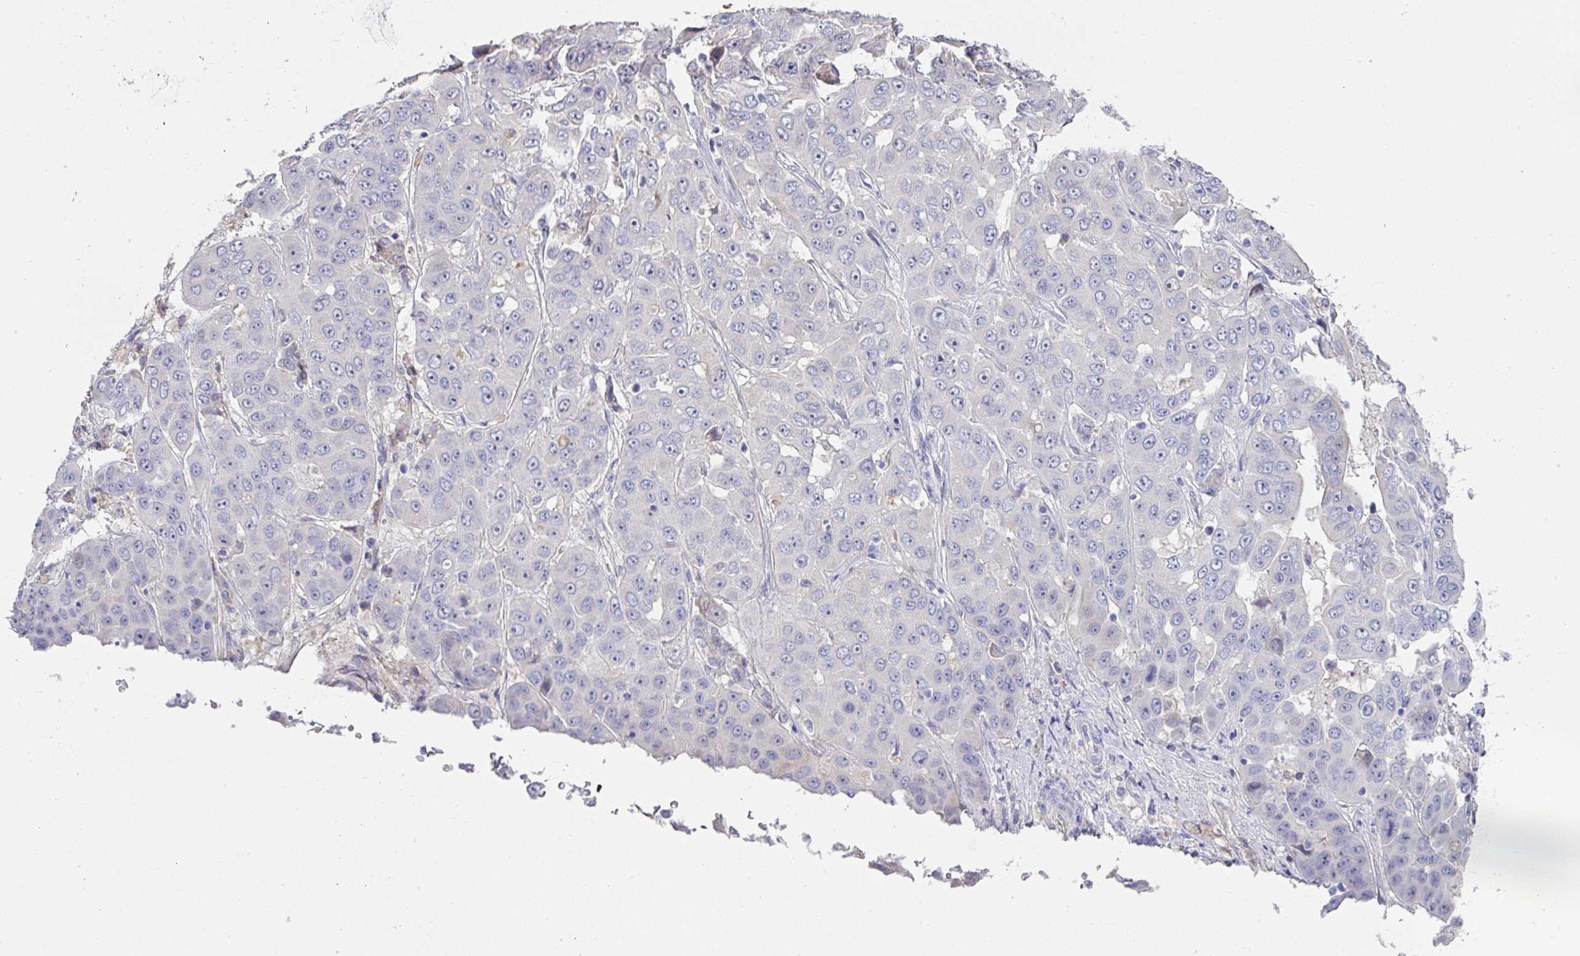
{"staining": {"intensity": "negative", "quantity": "none", "location": "none"}, "tissue": "liver cancer", "cell_type": "Tumor cells", "image_type": "cancer", "snomed": [{"axis": "morphology", "description": "Cholangiocarcinoma"}, {"axis": "topography", "description": "Liver"}], "caption": "An IHC histopathology image of cholangiocarcinoma (liver) is shown. There is no staining in tumor cells of cholangiocarcinoma (liver).", "gene": "ANO5", "patient": {"sex": "female", "age": 52}}